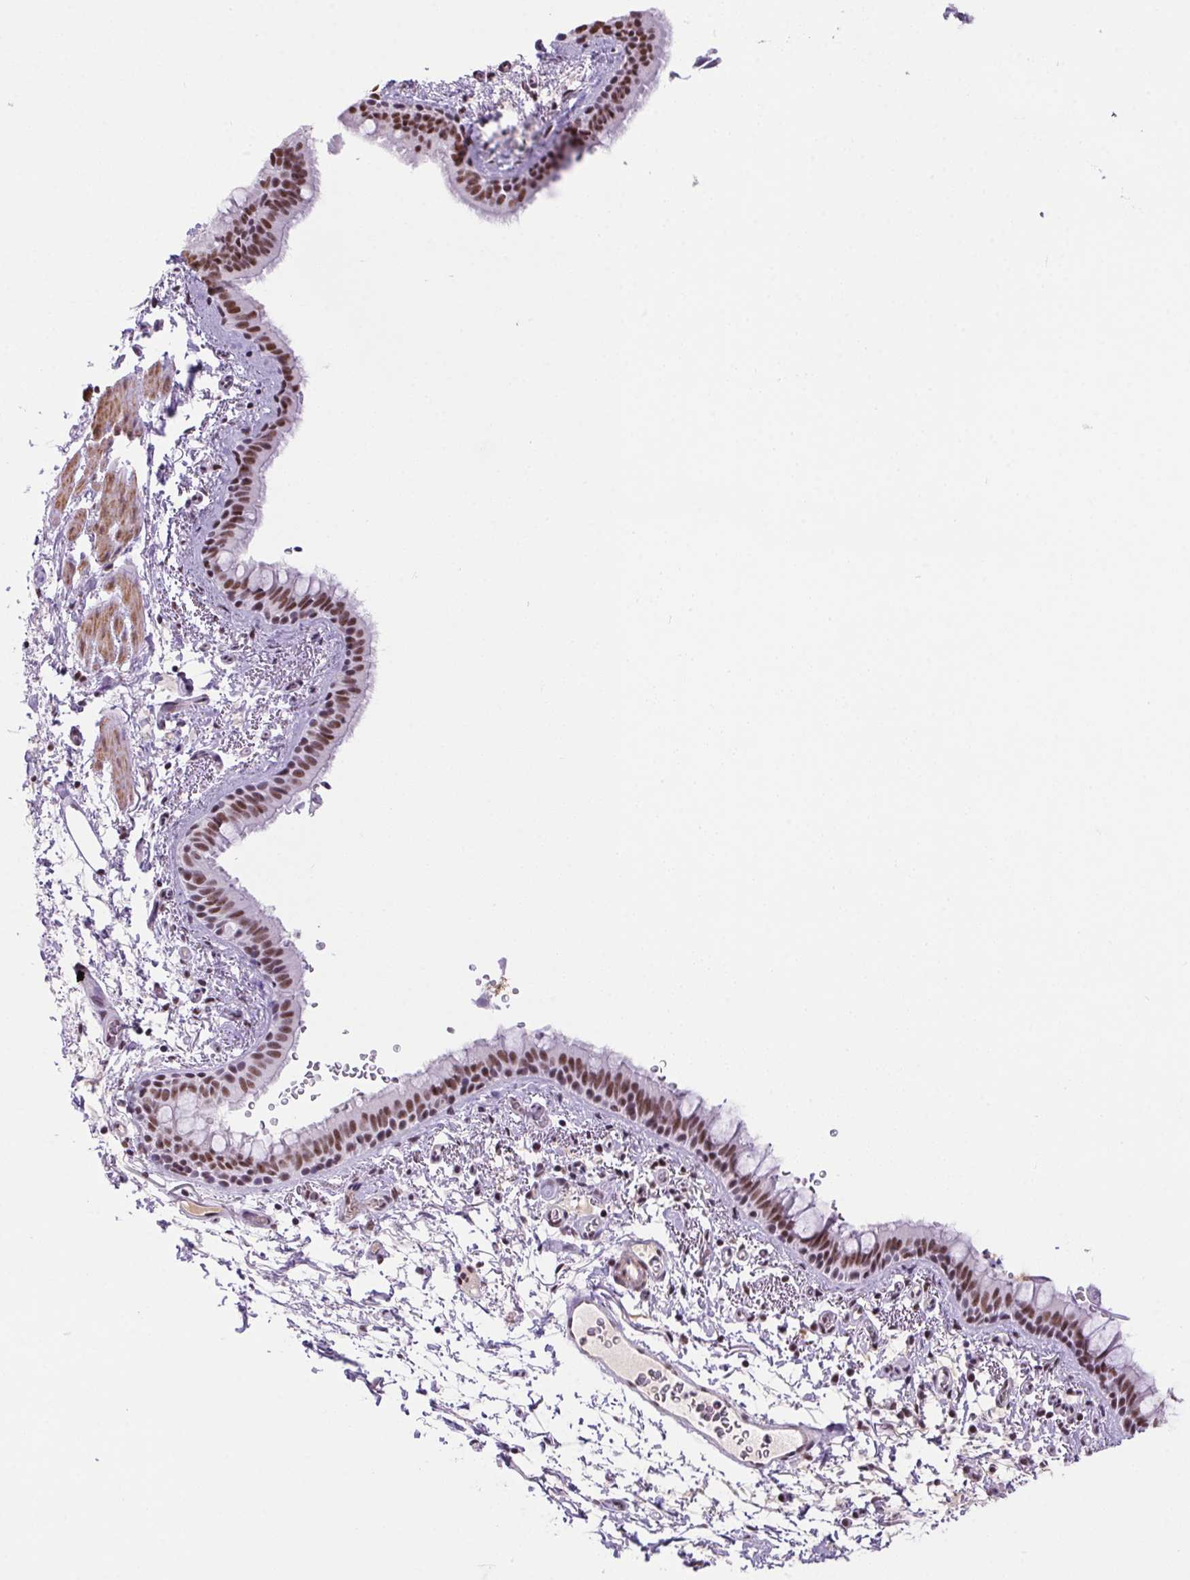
{"staining": {"intensity": "moderate", "quantity": ">75%", "location": "nuclear"}, "tissue": "bronchus", "cell_type": "Respiratory epithelial cells", "image_type": "normal", "snomed": [{"axis": "morphology", "description": "Normal tissue, NOS"}, {"axis": "topography", "description": "Bronchus"}], "caption": "A high-resolution image shows immunohistochemistry (IHC) staining of normal bronchus, which reveals moderate nuclear expression in about >75% of respiratory epithelial cells. (DAB (3,3'-diaminobenzidine) = brown stain, brightfield microscopy at high magnification).", "gene": "DDX17", "patient": {"sex": "female", "age": 61}}